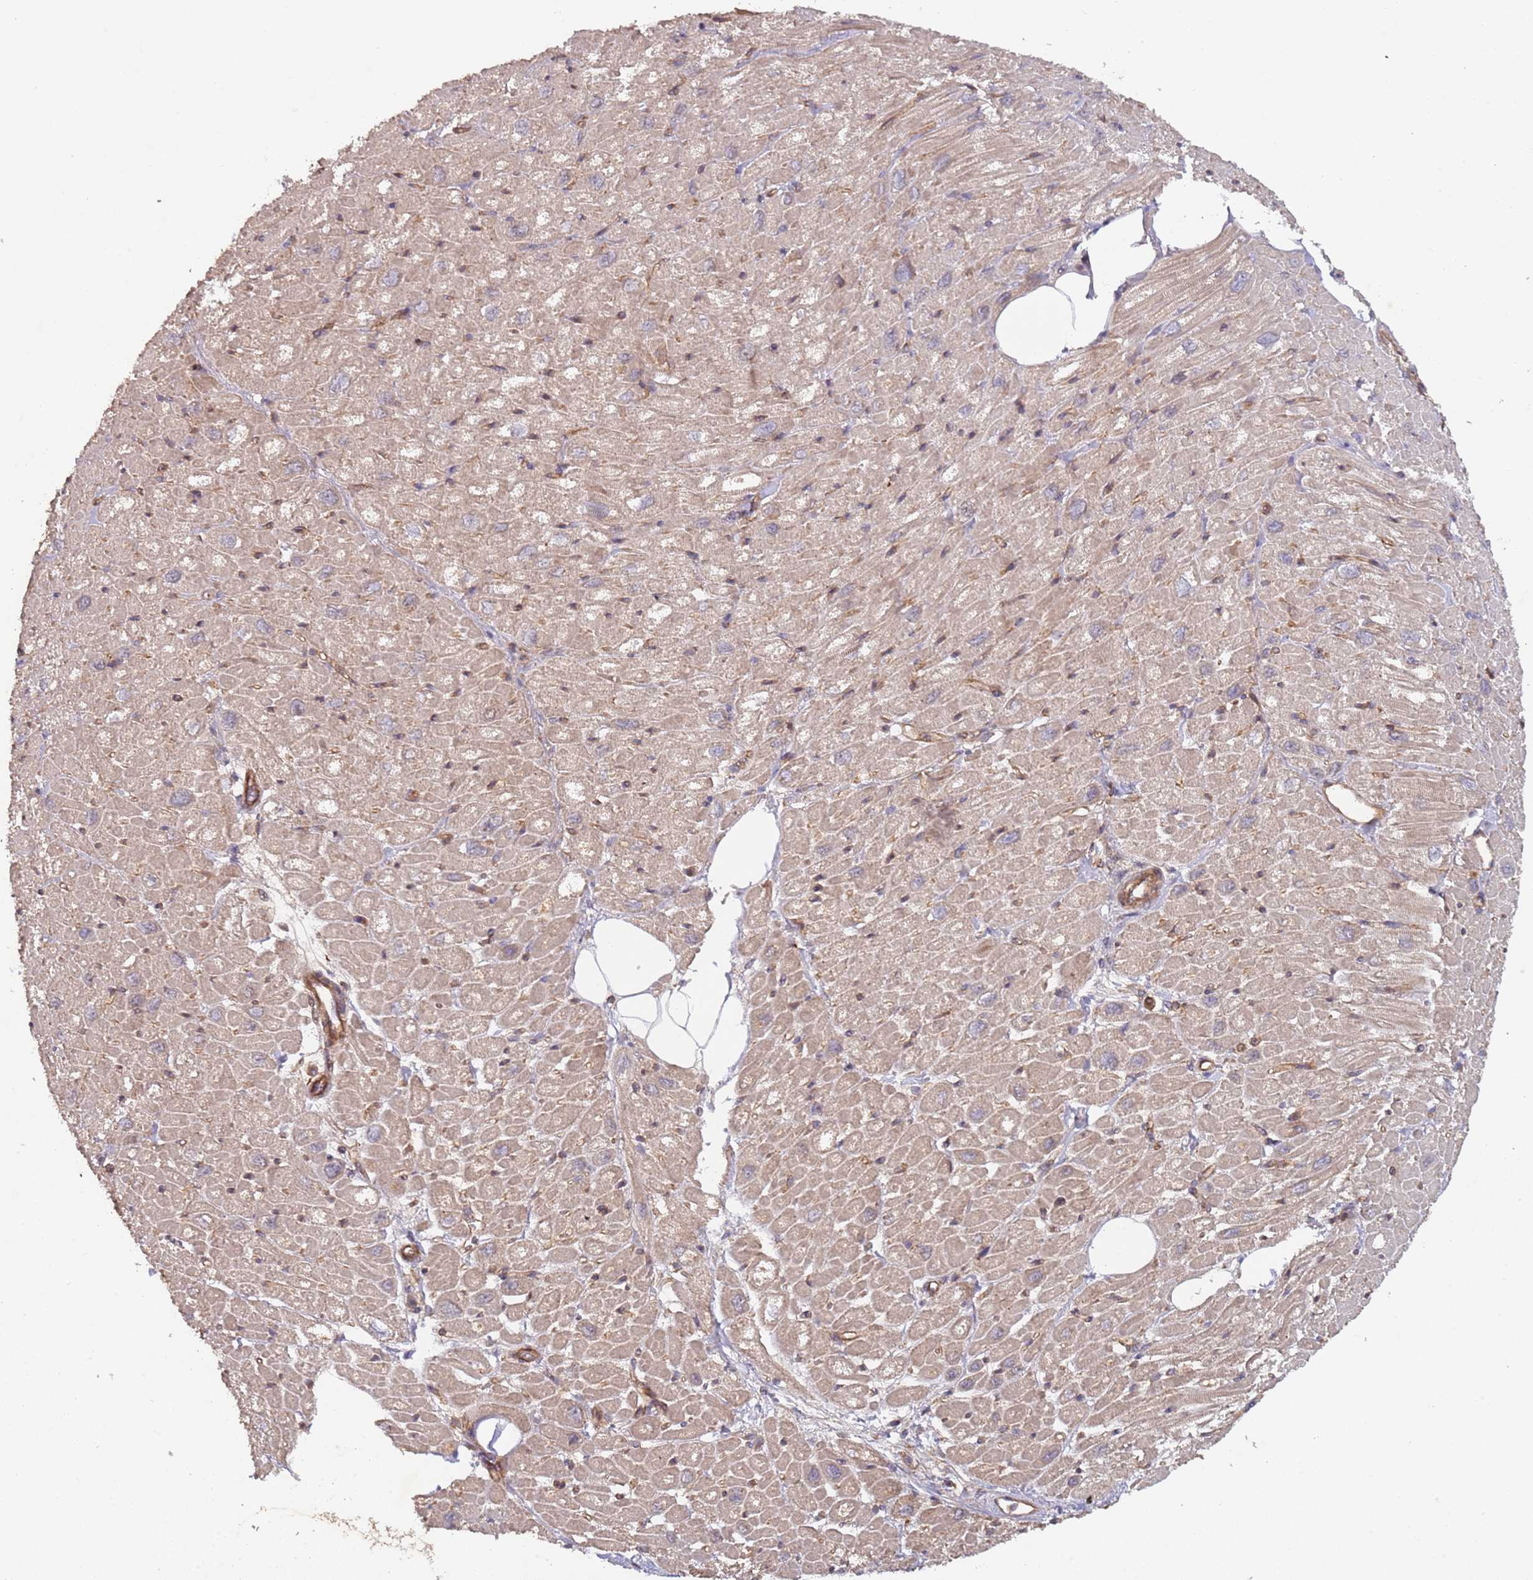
{"staining": {"intensity": "weak", "quantity": ">75%", "location": "cytoplasmic/membranous"}, "tissue": "heart muscle", "cell_type": "Cardiomyocytes", "image_type": "normal", "snomed": [{"axis": "morphology", "description": "Normal tissue, NOS"}, {"axis": "topography", "description": "Heart"}], "caption": "Immunohistochemical staining of benign human heart muscle shows low levels of weak cytoplasmic/membranous positivity in about >75% of cardiomyocytes. (DAB = brown stain, brightfield microscopy at high magnification).", "gene": "KANSL1L", "patient": {"sex": "male", "age": 50}}